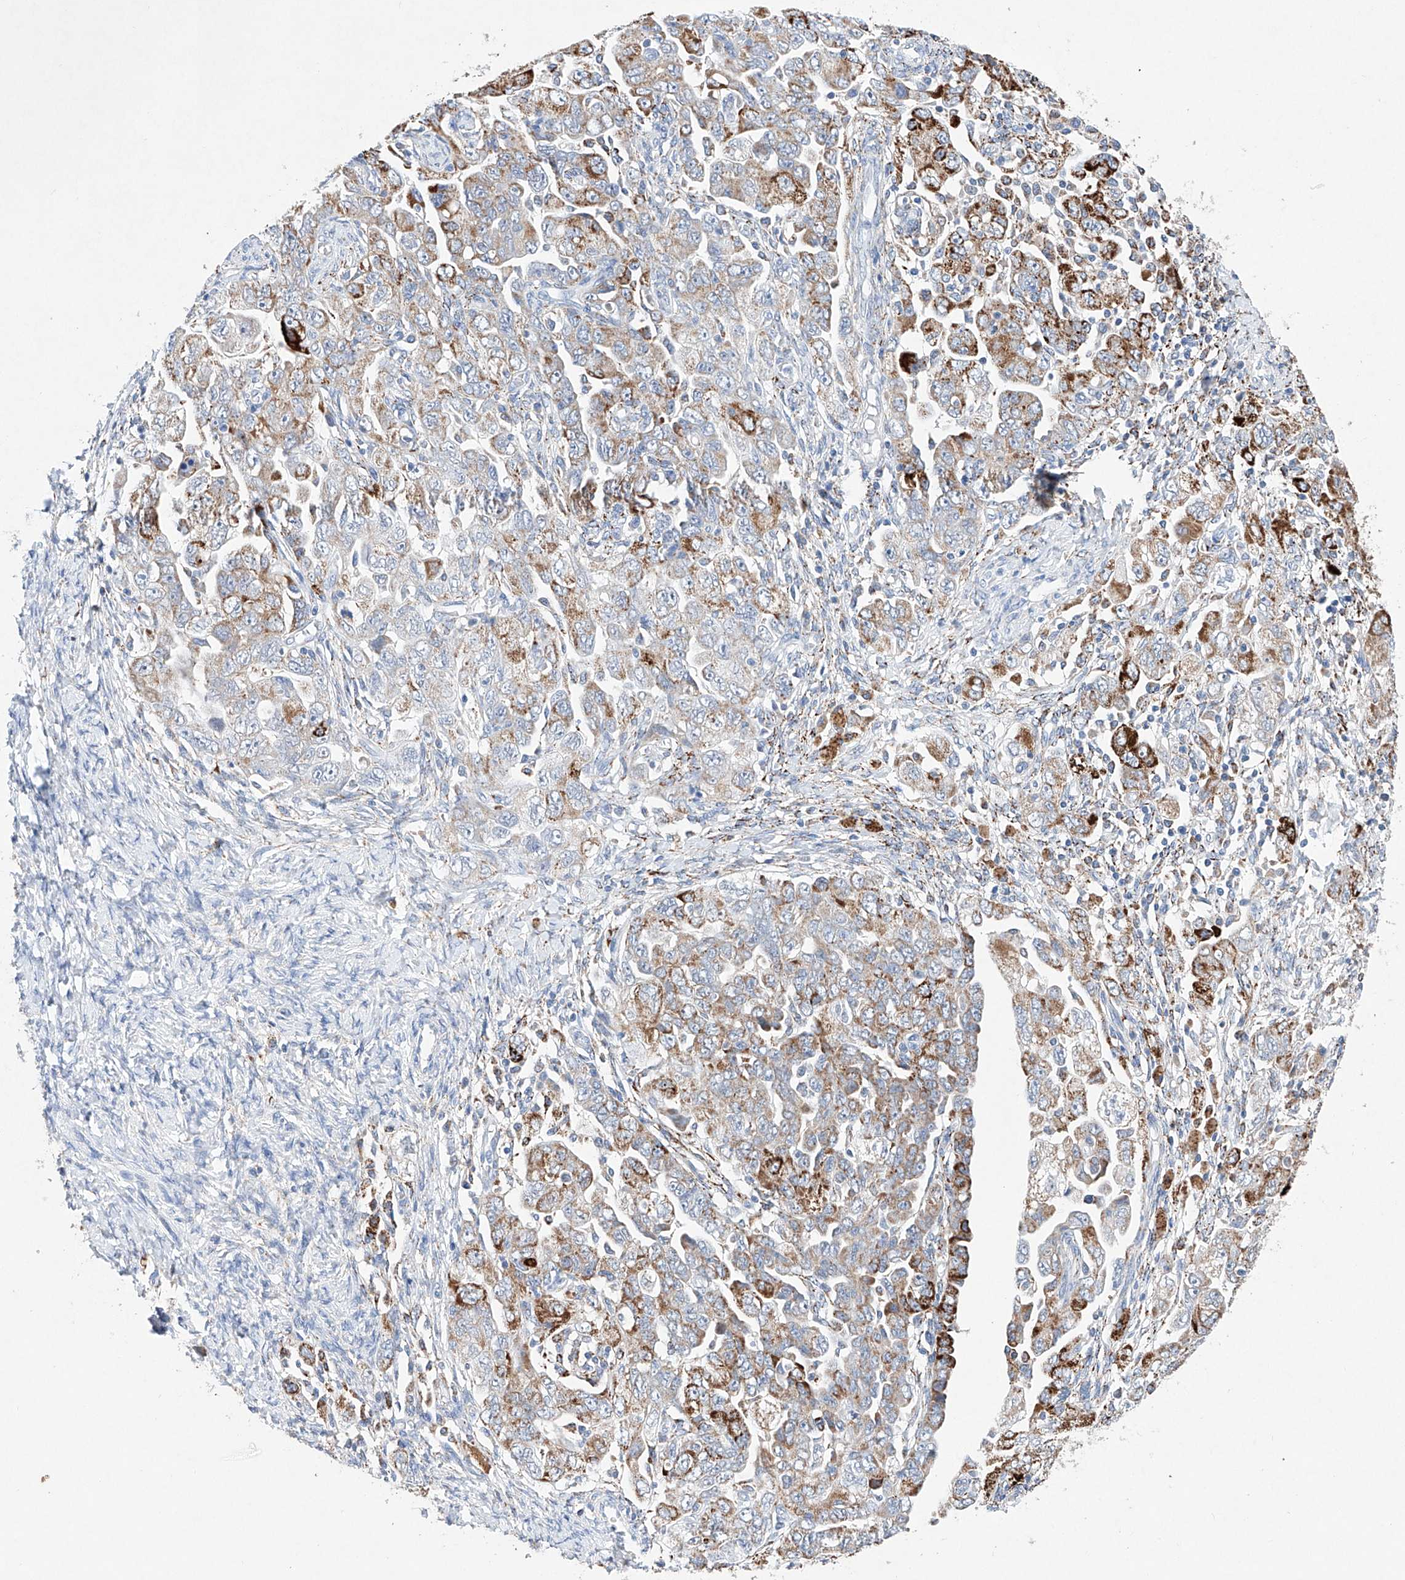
{"staining": {"intensity": "moderate", "quantity": "25%-75%", "location": "cytoplasmic/membranous"}, "tissue": "ovarian cancer", "cell_type": "Tumor cells", "image_type": "cancer", "snomed": [{"axis": "morphology", "description": "Carcinoma, NOS"}, {"axis": "morphology", "description": "Cystadenocarcinoma, serous, NOS"}, {"axis": "topography", "description": "Ovary"}], "caption": "High-power microscopy captured an immunohistochemistry histopathology image of carcinoma (ovarian), revealing moderate cytoplasmic/membranous positivity in about 25%-75% of tumor cells.", "gene": "NRROS", "patient": {"sex": "female", "age": 69}}